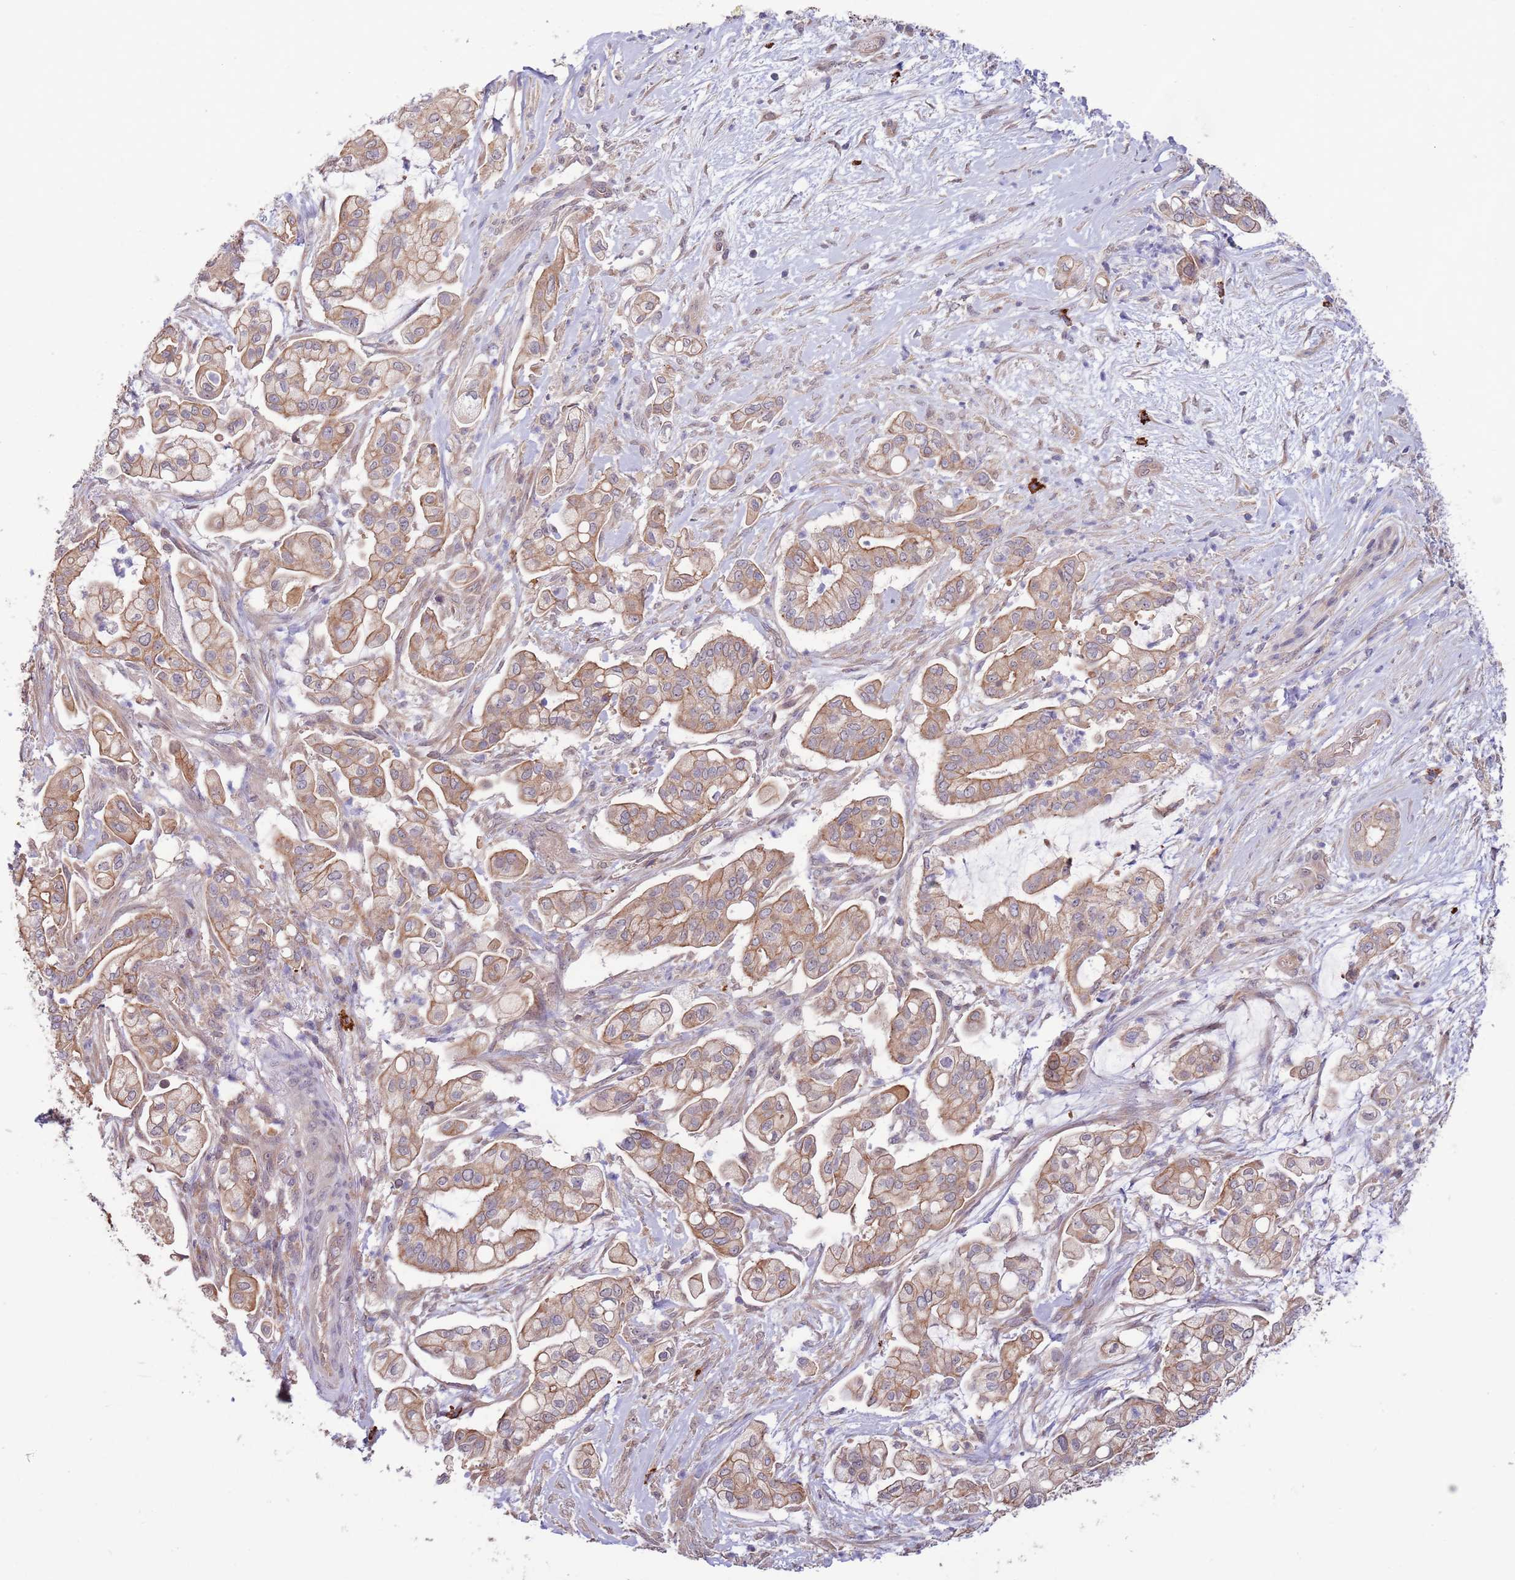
{"staining": {"intensity": "moderate", "quantity": ">75%", "location": "cytoplasmic/membranous"}, "tissue": "pancreatic cancer", "cell_type": "Tumor cells", "image_type": "cancer", "snomed": [{"axis": "morphology", "description": "Adenocarcinoma, NOS"}, {"axis": "topography", "description": "Pancreas"}], "caption": "This is an image of immunohistochemistry (IHC) staining of pancreatic cancer (adenocarcinoma), which shows moderate staining in the cytoplasmic/membranous of tumor cells.", "gene": "MARVELD2", "patient": {"sex": "female", "age": 69}}